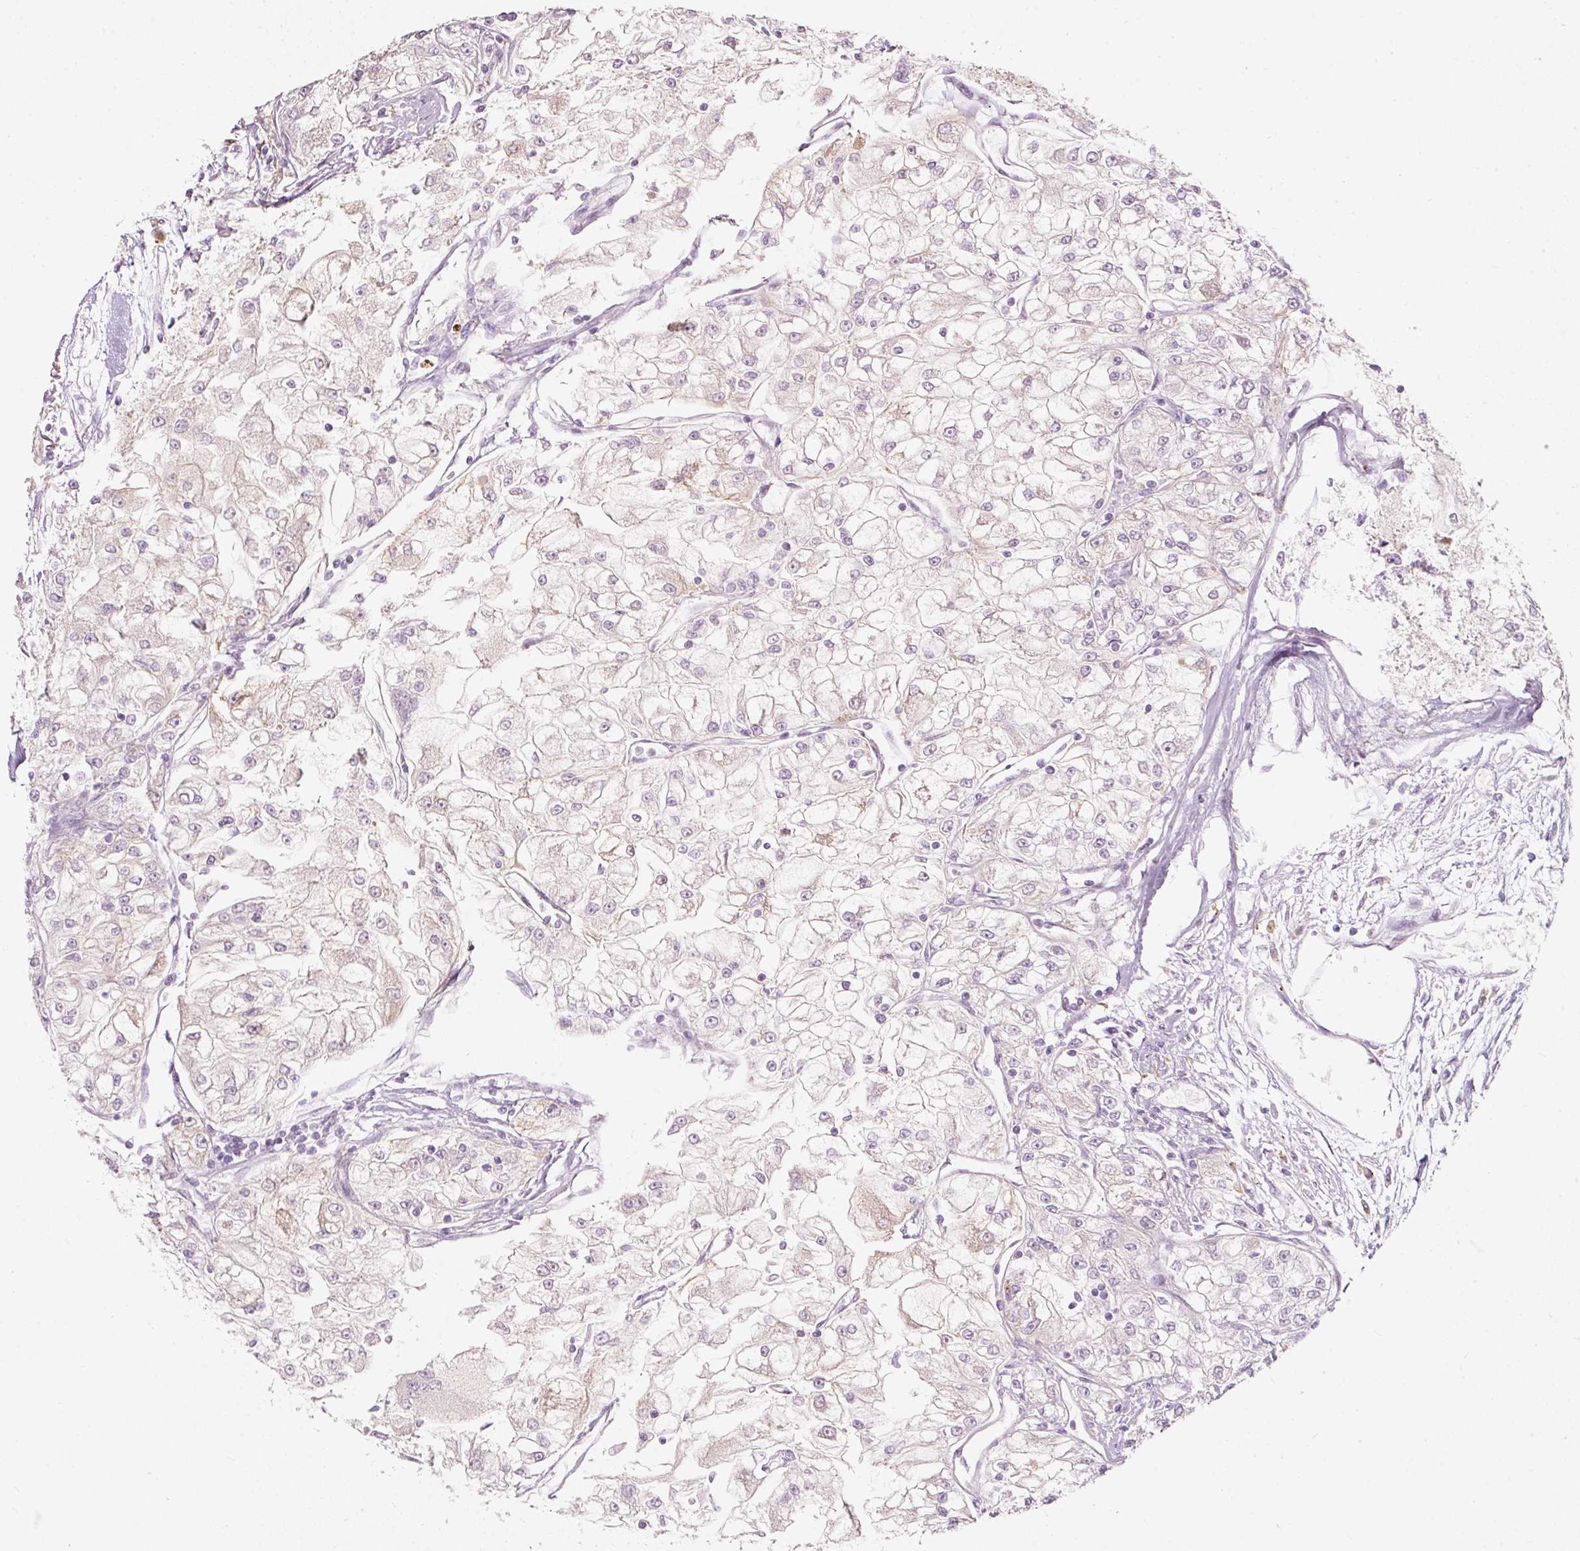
{"staining": {"intensity": "negative", "quantity": "none", "location": "none"}, "tissue": "renal cancer", "cell_type": "Tumor cells", "image_type": "cancer", "snomed": [{"axis": "morphology", "description": "Adenocarcinoma, NOS"}, {"axis": "topography", "description": "Kidney"}], "caption": "Image shows no protein positivity in tumor cells of adenocarcinoma (renal) tissue.", "gene": "MTHFD2", "patient": {"sex": "female", "age": 72}}